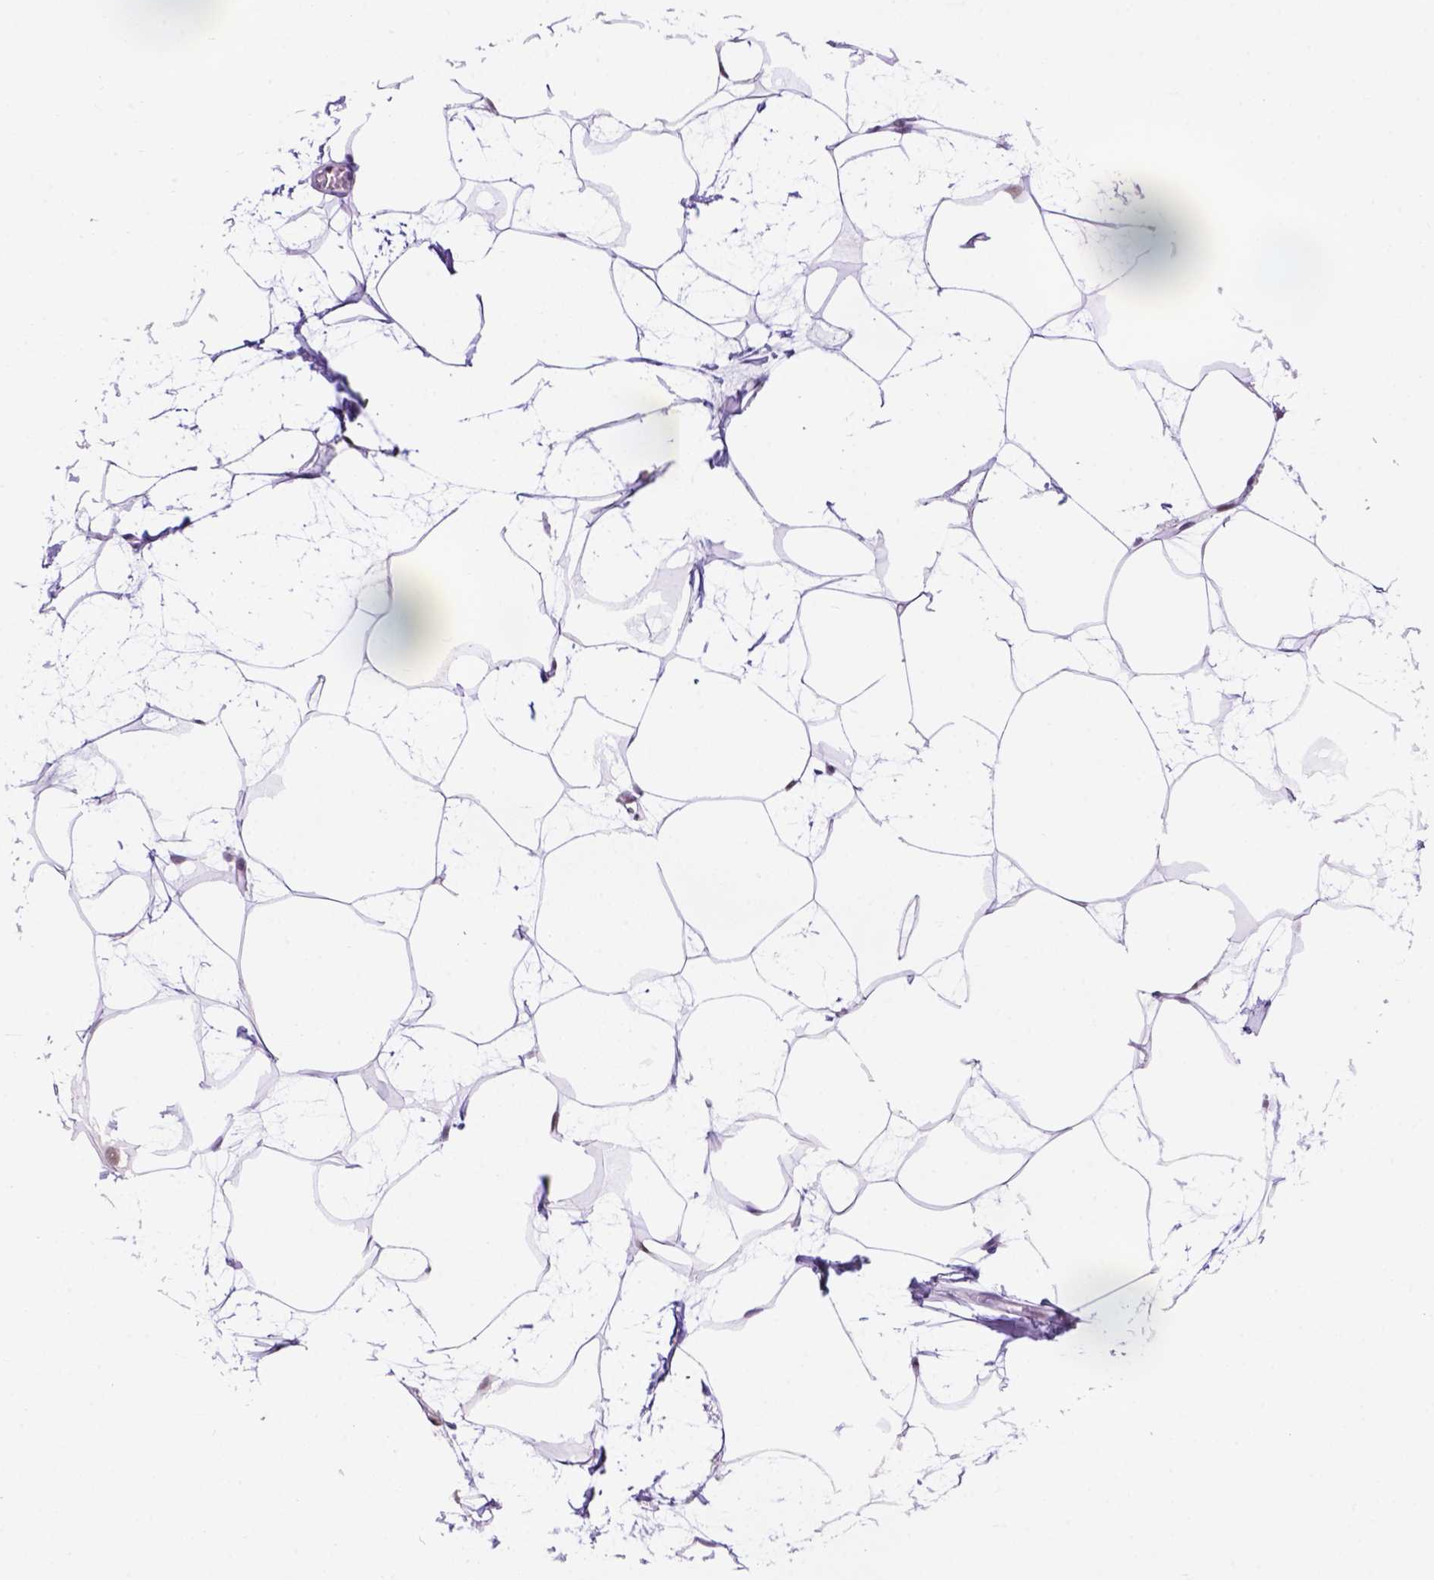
{"staining": {"intensity": "weak", "quantity": "25%-75%", "location": "nuclear"}, "tissue": "breast", "cell_type": "Adipocytes", "image_type": "normal", "snomed": [{"axis": "morphology", "description": "Normal tissue, NOS"}, {"axis": "topography", "description": "Breast"}], "caption": "Immunohistochemistry (IHC) of unremarkable breast displays low levels of weak nuclear expression in about 25%-75% of adipocytes. The protein is stained brown, and the nuclei are stained in blue (DAB (3,3'-diaminobenzidine) IHC with brightfield microscopy, high magnification).", "gene": "TBPL1", "patient": {"sex": "female", "age": 45}}